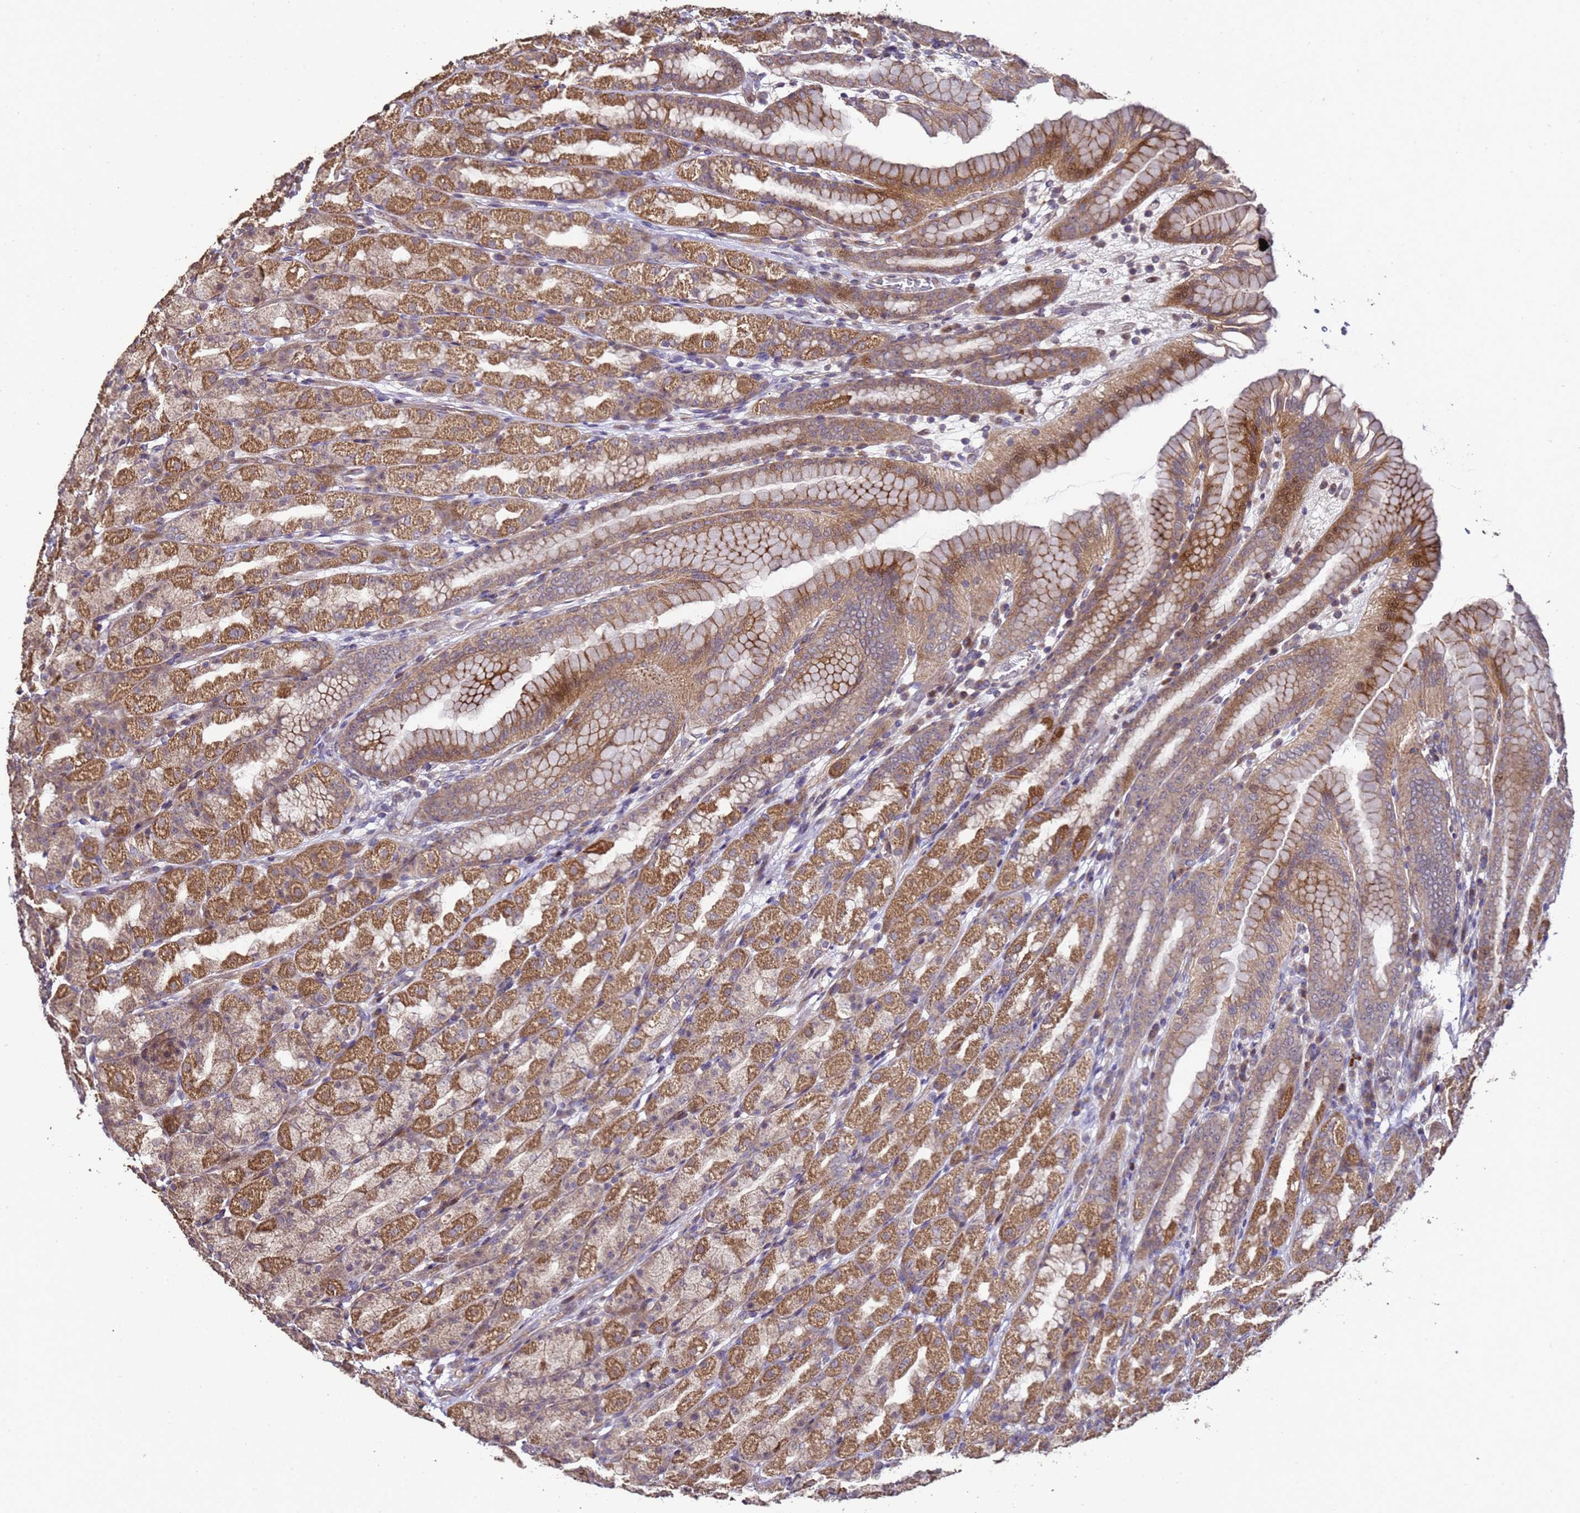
{"staining": {"intensity": "moderate", "quantity": ">75%", "location": "cytoplasmic/membranous,nuclear"}, "tissue": "stomach", "cell_type": "Glandular cells", "image_type": "normal", "snomed": [{"axis": "morphology", "description": "Normal tissue, NOS"}, {"axis": "topography", "description": "Stomach, upper"}], "caption": "IHC of benign human stomach exhibits medium levels of moderate cytoplasmic/membranous,nuclear expression in about >75% of glandular cells.", "gene": "PRODH", "patient": {"sex": "male", "age": 68}}